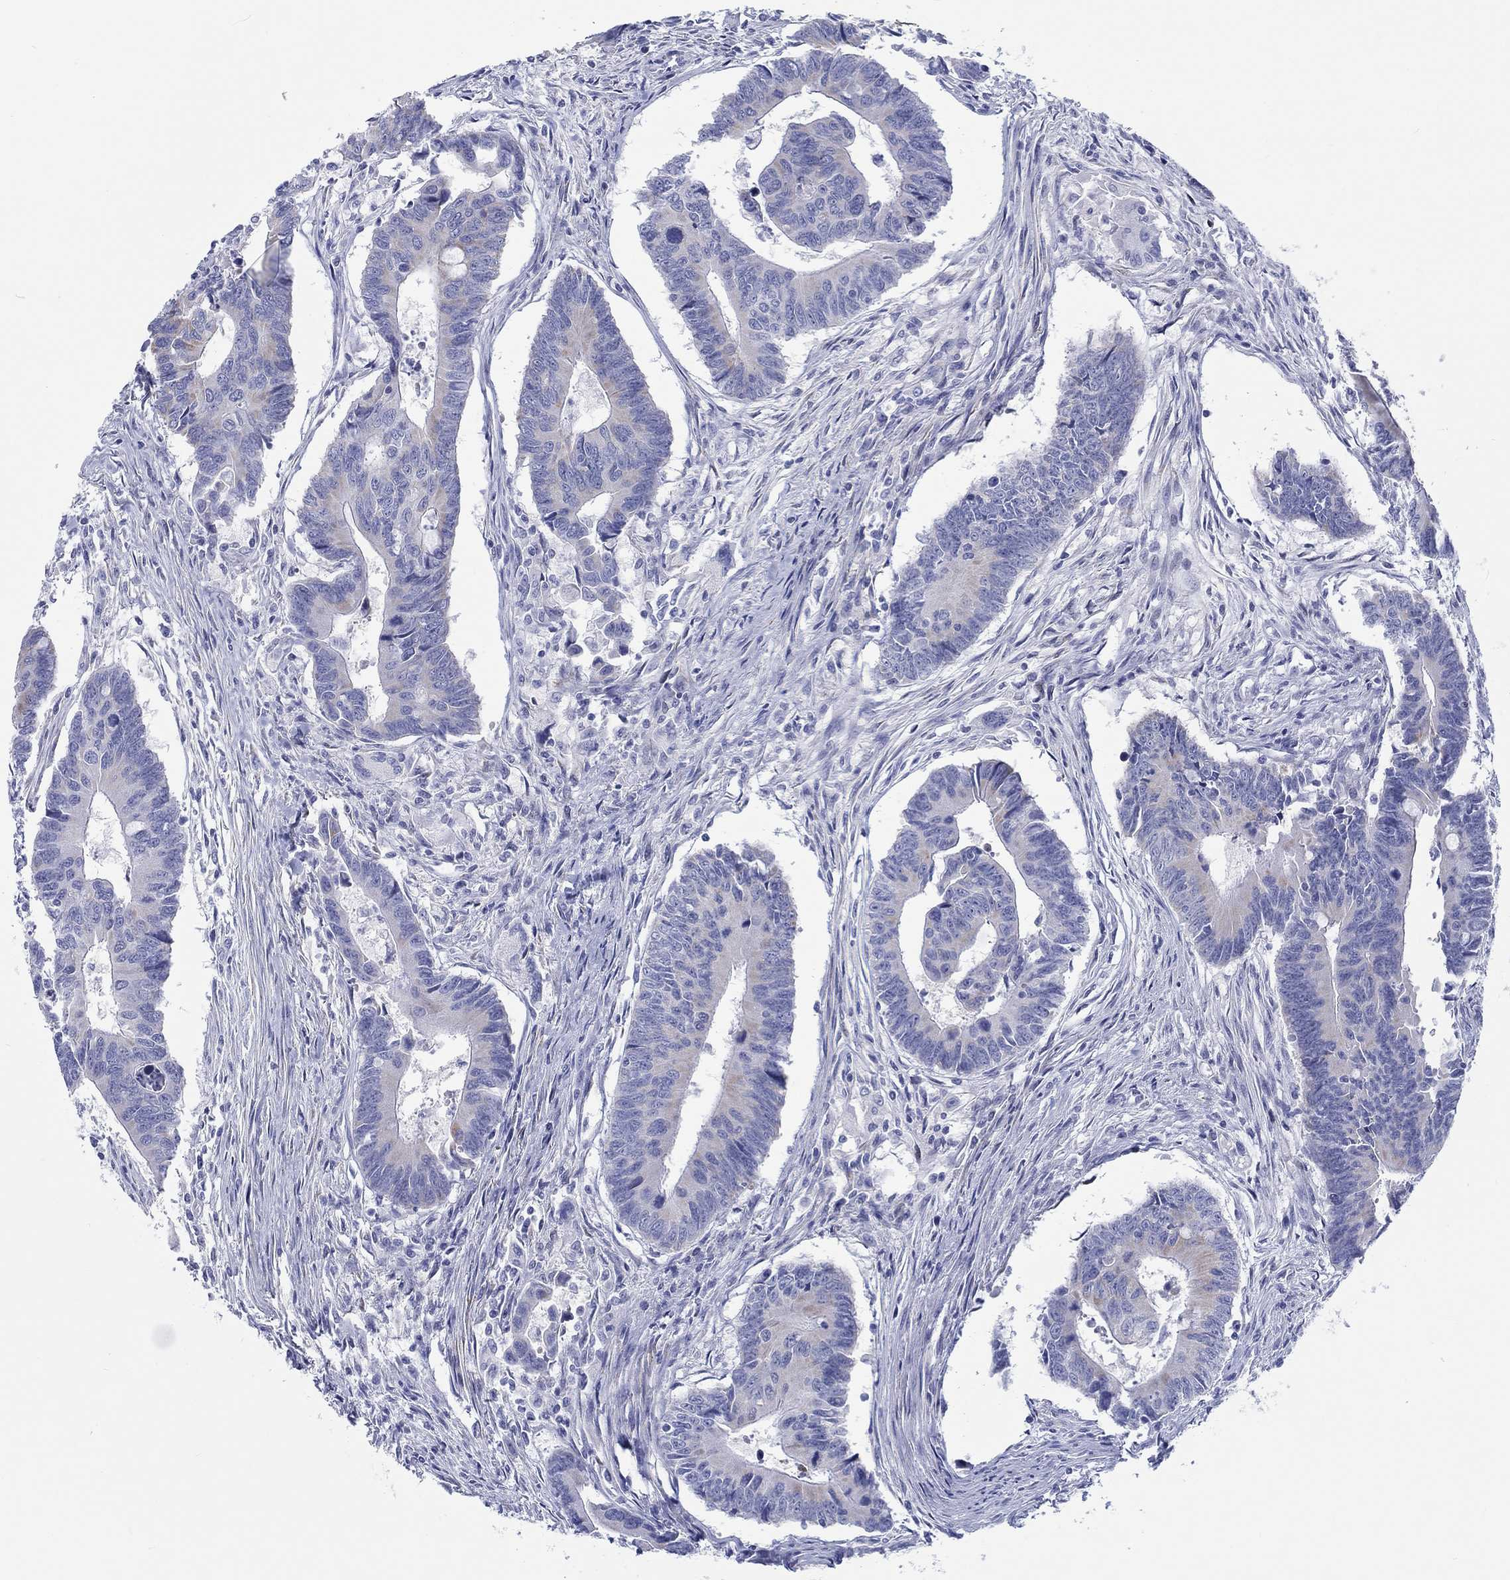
{"staining": {"intensity": "negative", "quantity": "none", "location": "none"}, "tissue": "colorectal cancer", "cell_type": "Tumor cells", "image_type": "cancer", "snomed": [{"axis": "morphology", "description": "Adenocarcinoma, NOS"}, {"axis": "topography", "description": "Rectum"}], "caption": "Tumor cells show no significant protein positivity in colorectal cancer (adenocarcinoma). (Stains: DAB (3,3'-diaminobenzidine) immunohistochemistry with hematoxylin counter stain, Microscopy: brightfield microscopy at high magnification).", "gene": "H1-1", "patient": {"sex": "male", "age": 67}}